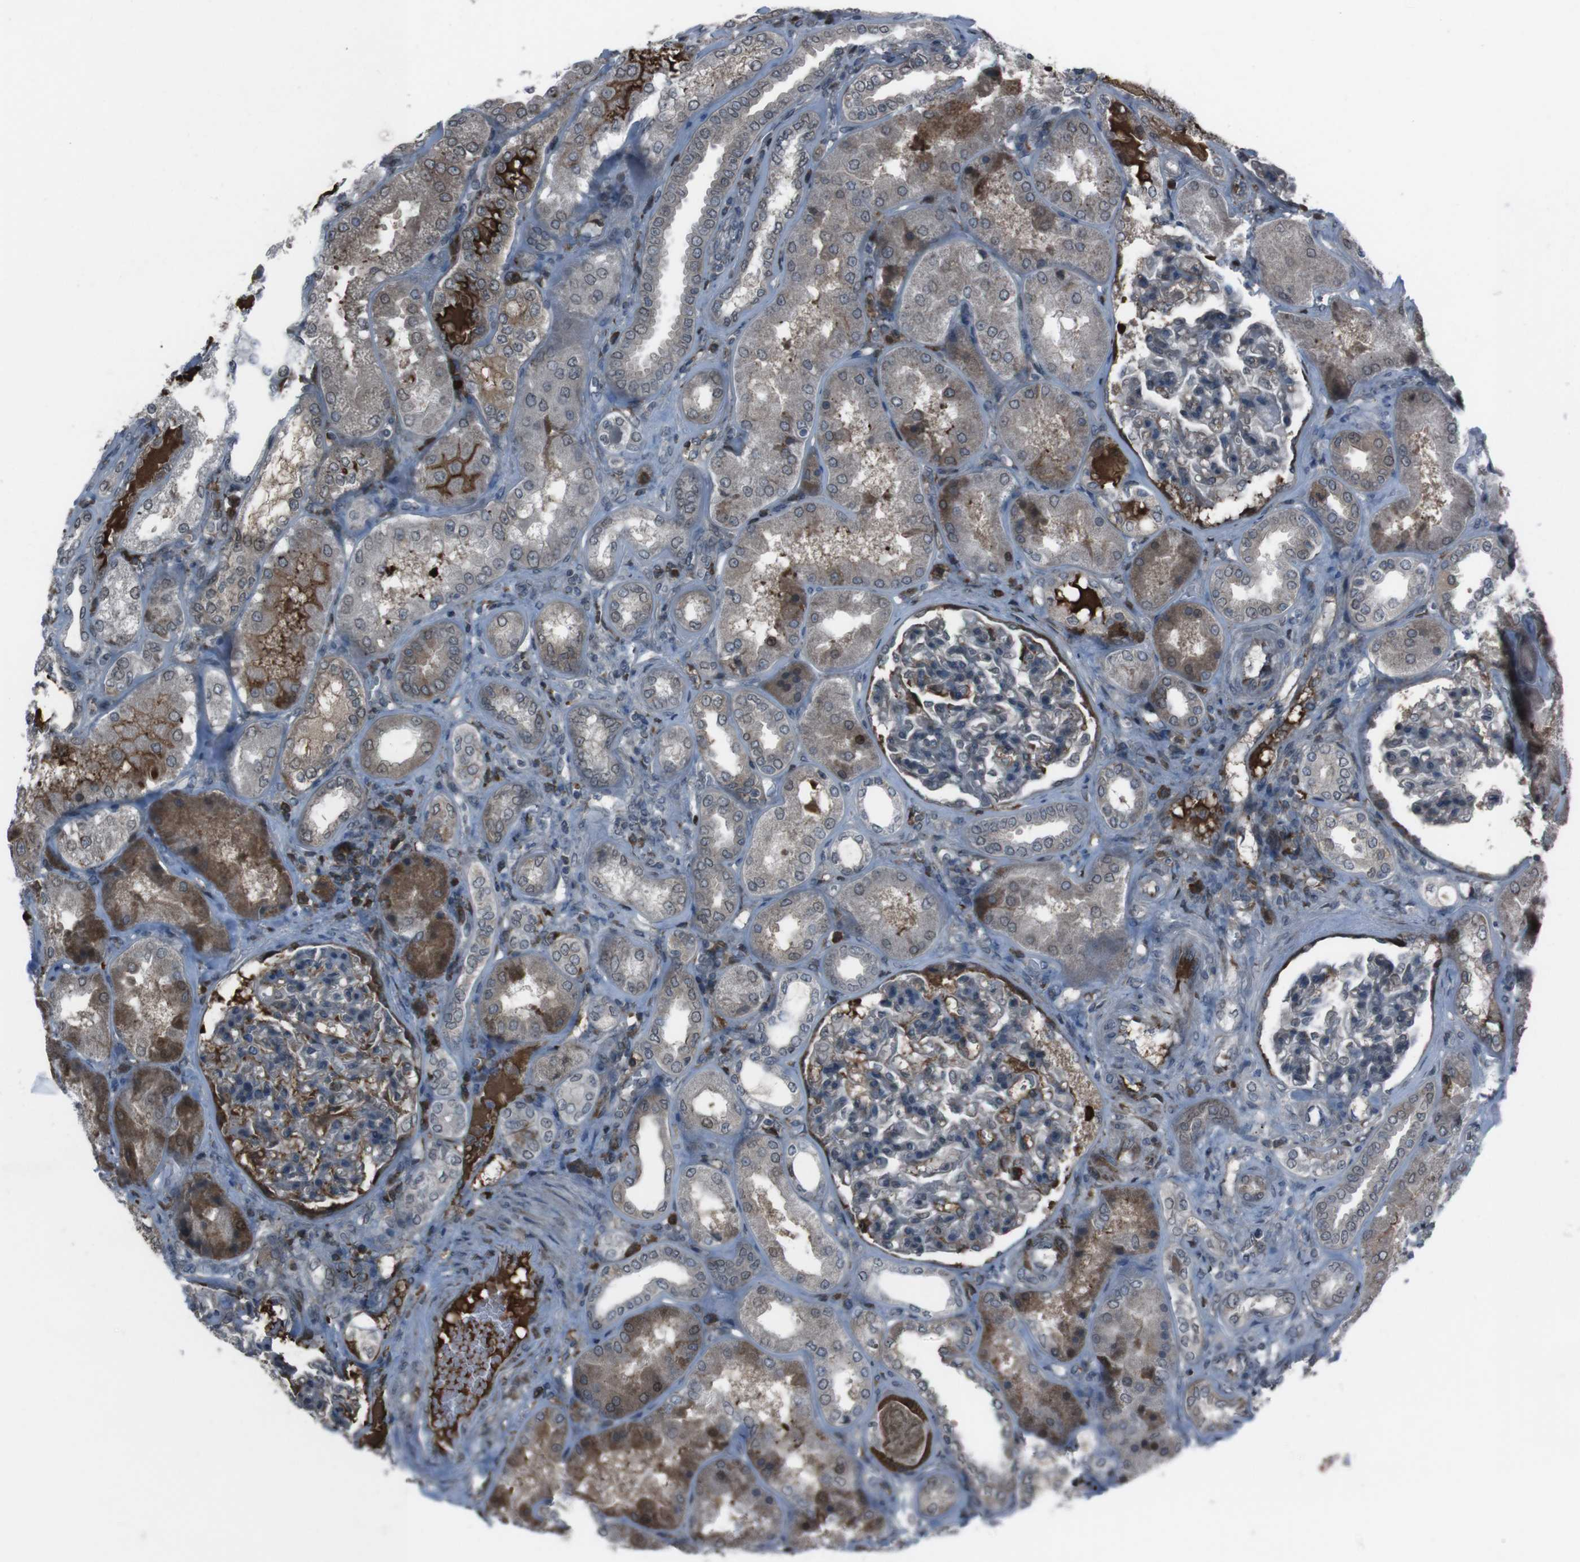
{"staining": {"intensity": "moderate", "quantity": ">75%", "location": "cytoplasmic/membranous,nuclear"}, "tissue": "kidney", "cell_type": "Cells in glomeruli", "image_type": "normal", "snomed": [{"axis": "morphology", "description": "Normal tissue, NOS"}, {"axis": "topography", "description": "Kidney"}], "caption": "Immunohistochemical staining of unremarkable kidney shows moderate cytoplasmic/membranous,nuclear protein positivity in approximately >75% of cells in glomeruli. The protein of interest is stained brown, and the nuclei are stained in blue (DAB IHC with brightfield microscopy, high magnification).", "gene": "SS18L1", "patient": {"sex": "female", "age": 56}}